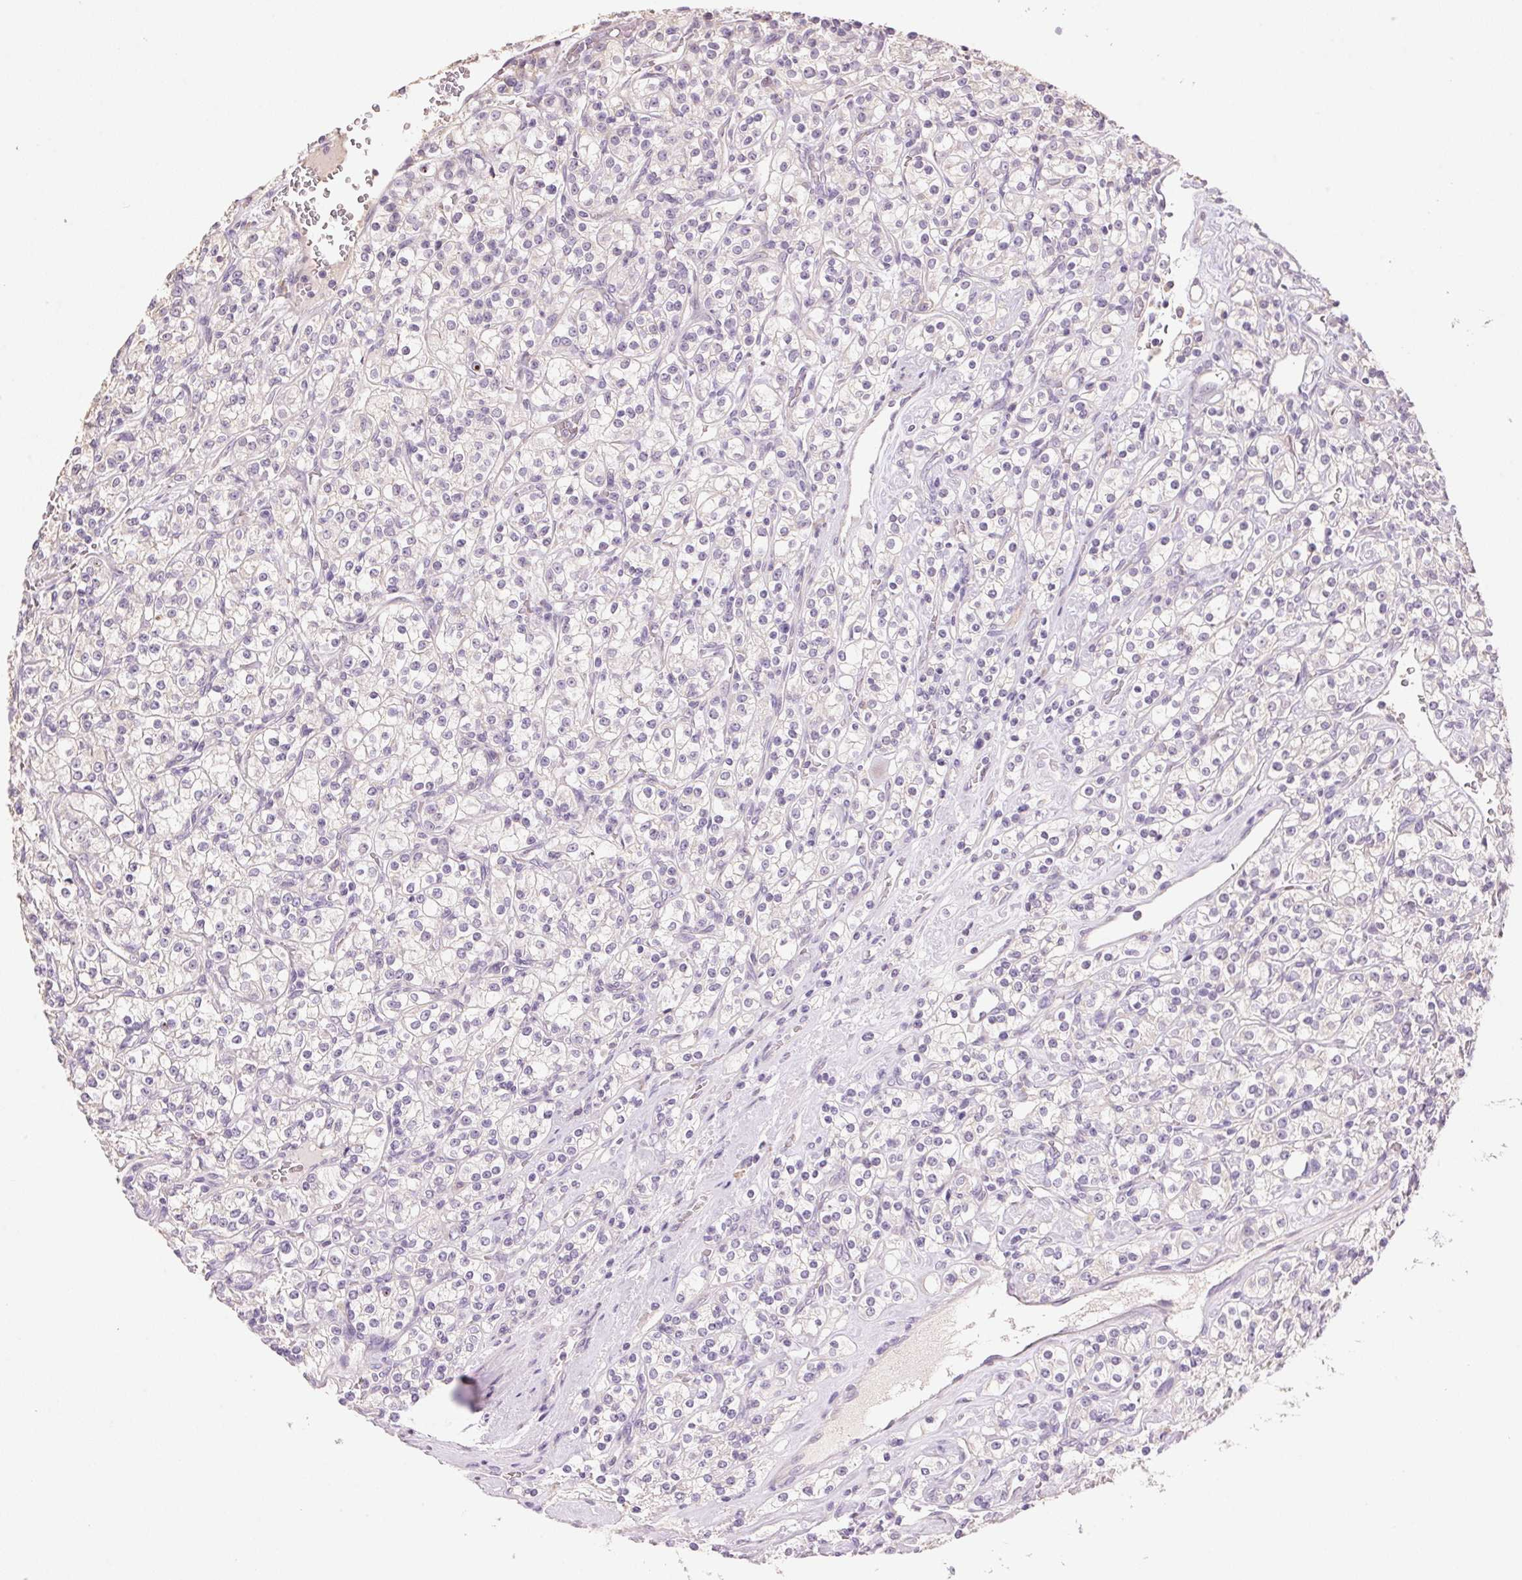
{"staining": {"intensity": "negative", "quantity": "none", "location": "none"}, "tissue": "renal cancer", "cell_type": "Tumor cells", "image_type": "cancer", "snomed": [{"axis": "morphology", "description": "Adenocarcinoma, NOS"}, {"axis": "topography", "description": "Kidney"}], "caption": "Protein analysis of renal cancer shows no significant expression in tumor cells.", "gene": "LYZL6", "patient": {"sex": "male", "age": 77}}